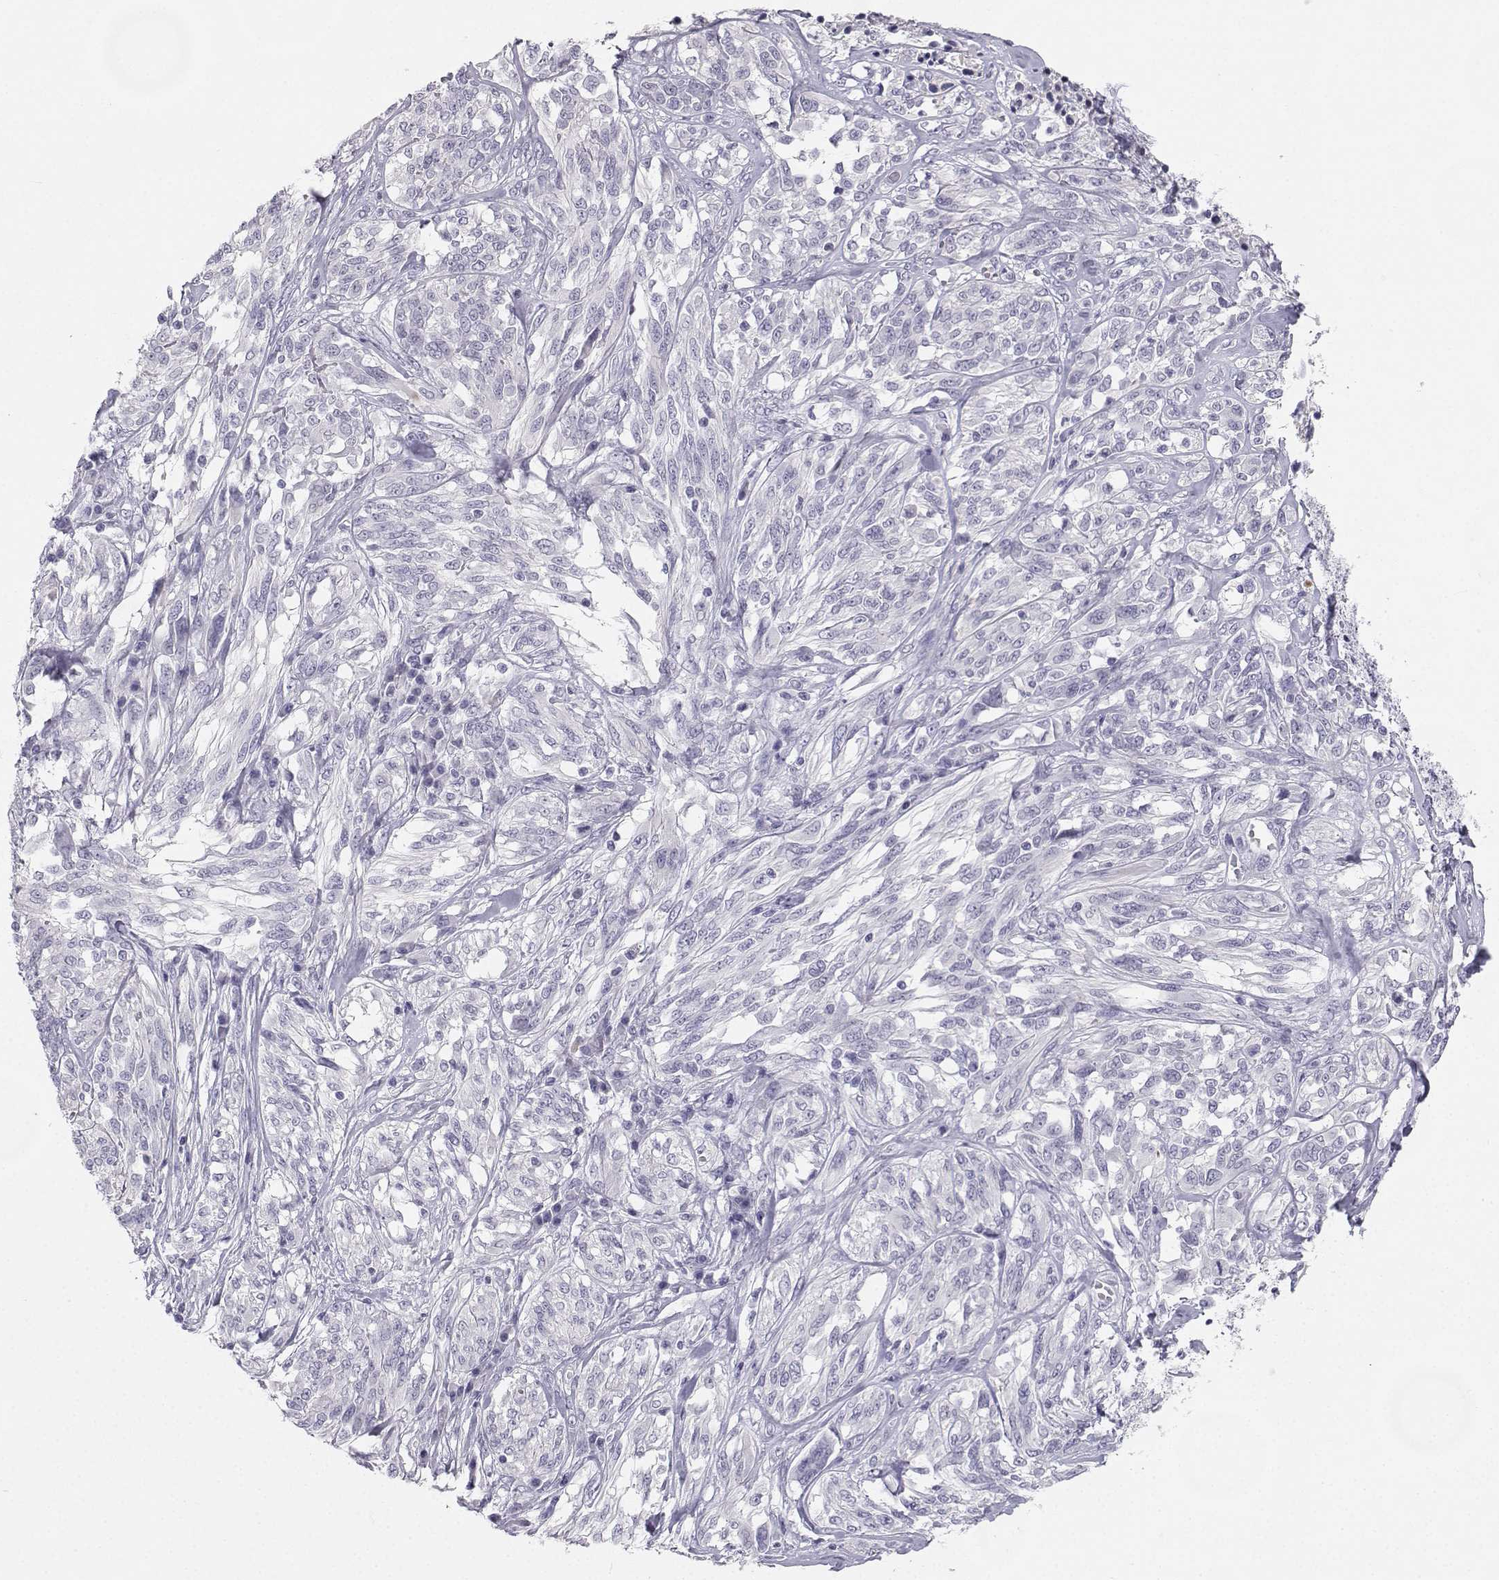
{"staining": {"intensity": "negative", "quantity": "none", "location": "none"}, "tissue": "melanoma", "cell_type": "Tumor cells", "image_type": "cancer", "snomed": [{"axis": "morphology", "description": "Malignant melanoma, NOS"}, {"axis": "topography", "description": "Skin"}], "caption": "Immunohistochemical staining of malignant melanoma demonstrates no significant positivity in tumor cells.", "gene": "SYCE1", "patient": {"sex": "female", "age": 91}}